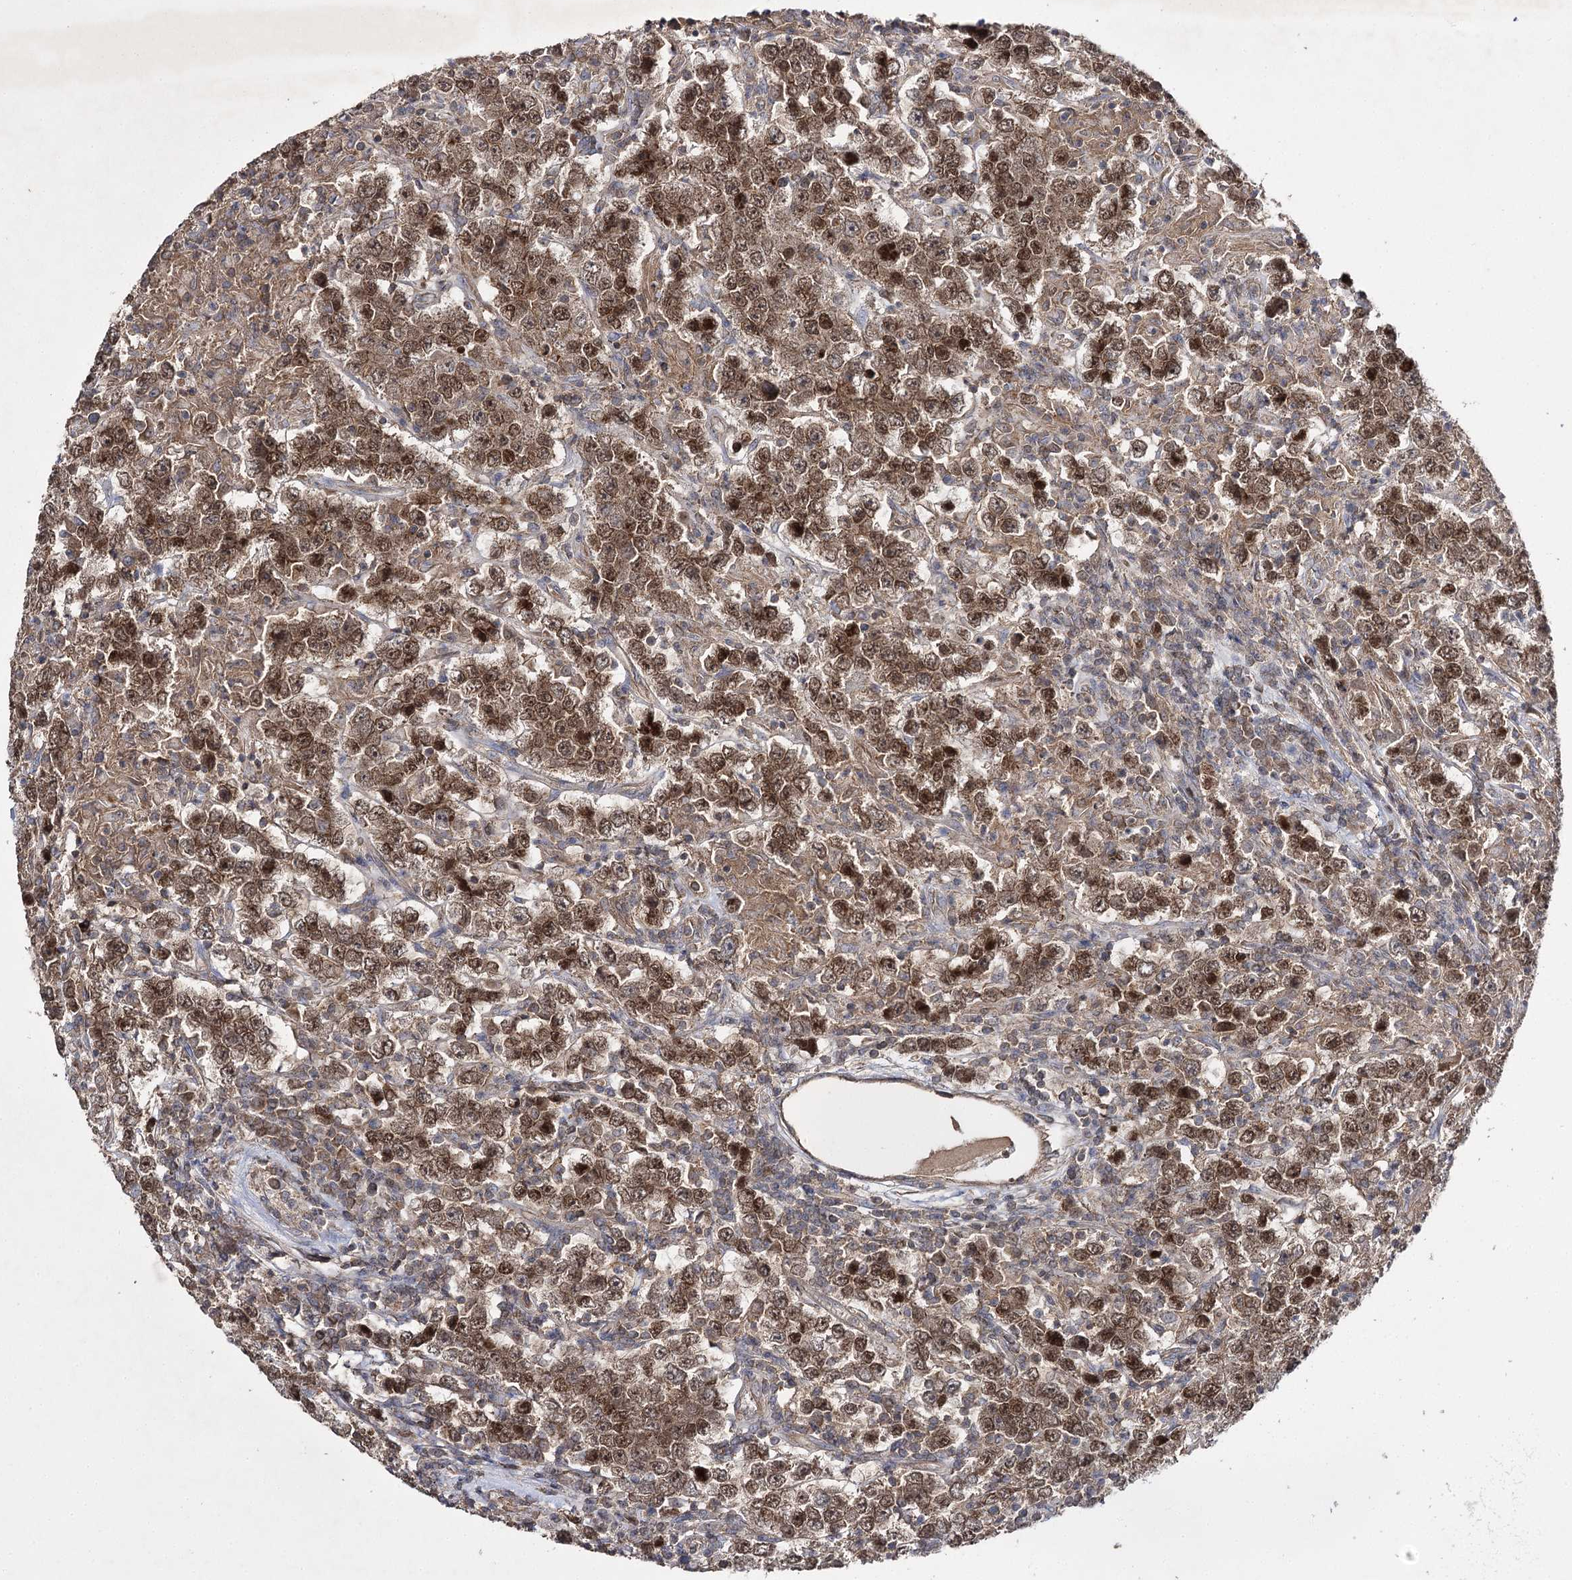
{"staining": {"intensity": "moderate", "quantity": ">75%", "location": "cytoplasmic/membranous,nuclear"}, "tissue": "testis cancer", "cell_type": "Tumor cells", "image_type": "cancer", "snomed": [{"axis": "morphology", "description": "Normal tissue, NOS"}, {"axis": "morphology", "description": "Urothelial carcinoma, High grade"}, {"axis": "morphology", "description": "Seminoma, NOS"}, {"axis": "morphology", "description": "Carcinoma, Embryonal, NOS"}, {"axis": "topography", "description": "Urinary bladder"}, {"axis": "topography", "description": "Testis"}], "caption": "Immunohistochemical staining of human testis cancer demonstrates medium levels of moderate cytoplasmic/membranous and nuclear staining in about >75% of tumor cells.", "gene": "BCR", "patient": {"sex": "male", "age": 41}}